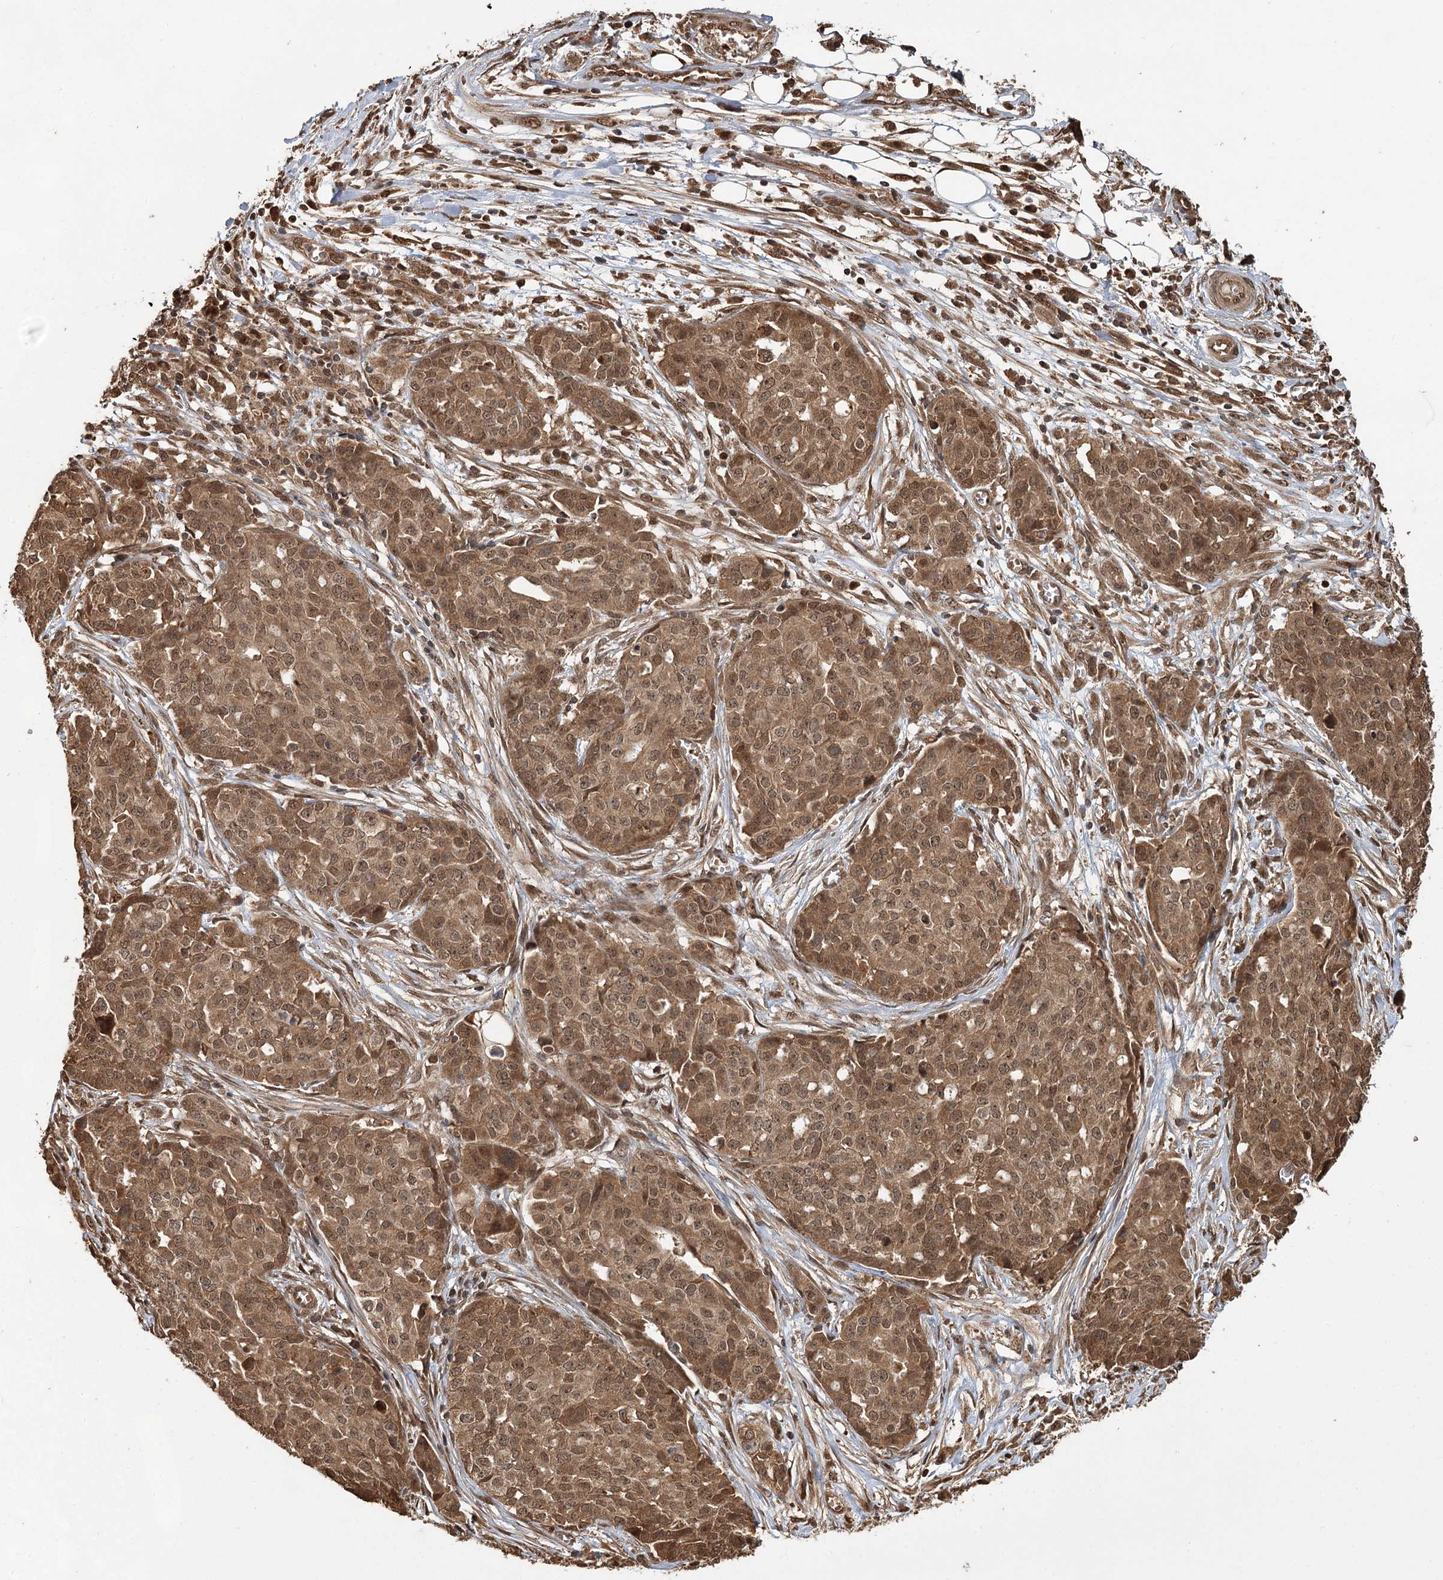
{"staining": {"intensity": "moderate", "quantity": ">75%", "location": "cytoplasmic/membranous,nuclear"}, "tissue": "ovarian cancer", "cell_type": "Tumor cells", "image_type": "cancer", "snomed": [{"axis": "morphology", "description": "Cystadenocarcinoma, serous, NOS"}, {"axis": "topography", "description": "Soft tissue"}, {"axis": "topography", "description": "Ovary"}], "caption": "Approximately >75% of tumor cells in ovarian serous cystadenocarcinoma demonstrate moderate cytoplasmic/membranous and nuclear protein positivity as visualized by brown immunohistochemical staining.", "gene": "N6AMT1", "patient": {"sex": "female", "age": 57}}